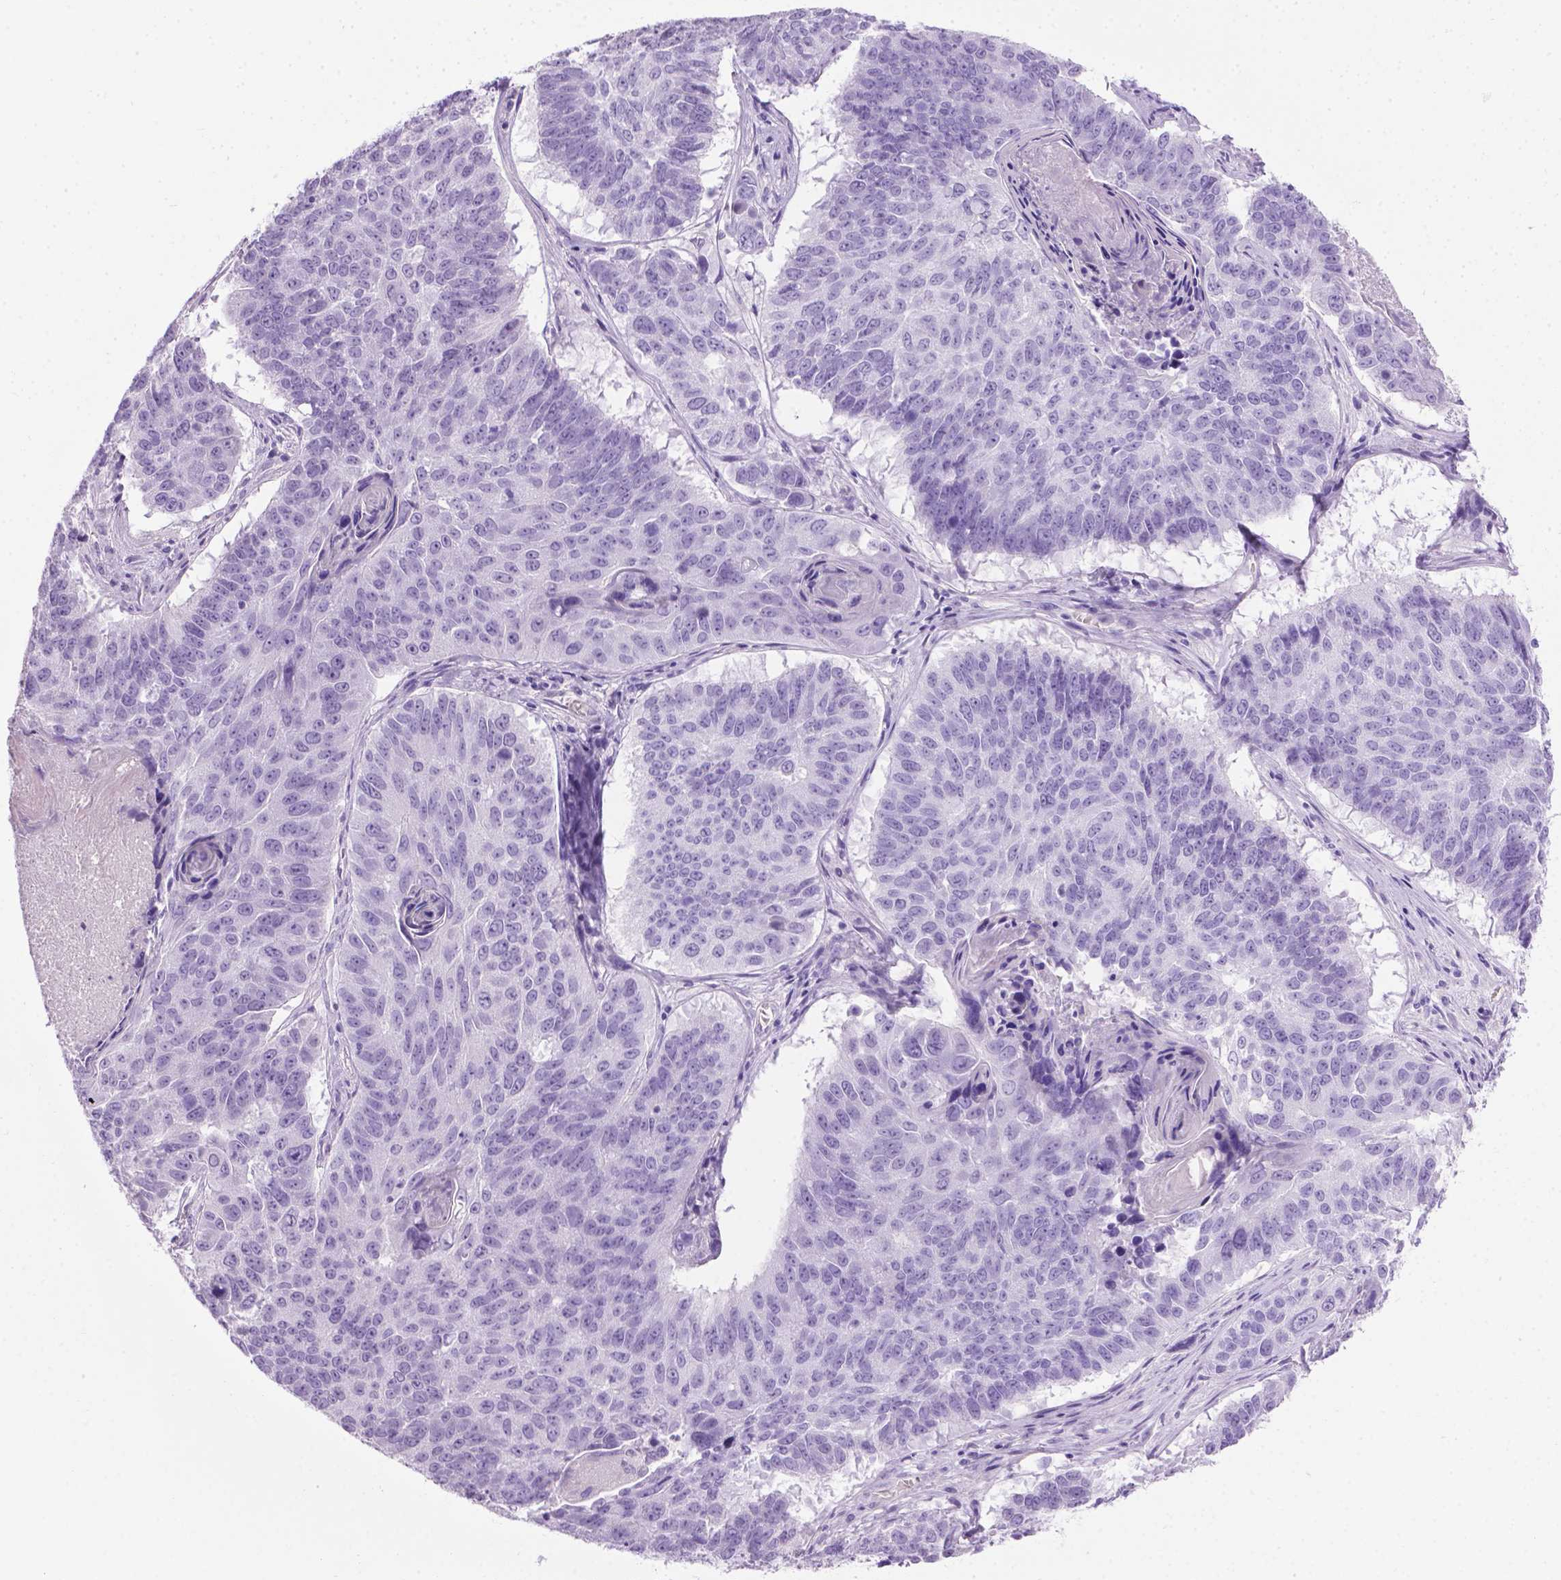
{"staining": {"intensity": "negative", "quantity": "none", "location": "none"}, "tissue": "lung cancer", "cell_type": "Tumor cells", "image_type": "cancer", "snomed": [{"axis": "morphology", "description": "Squamous cell carcinoma, NOS"}, {"axis": "topography", "description": "Lung"}], "caption": "An immunohistochemistry (IHC) micrograph of squamous cell carcinoma (lung) is shown. There is no staining in tumor cells of squamous cell carcinoma (lung).", "gene": "LELP1", "patient": {"sex": "male", "age": 73}}